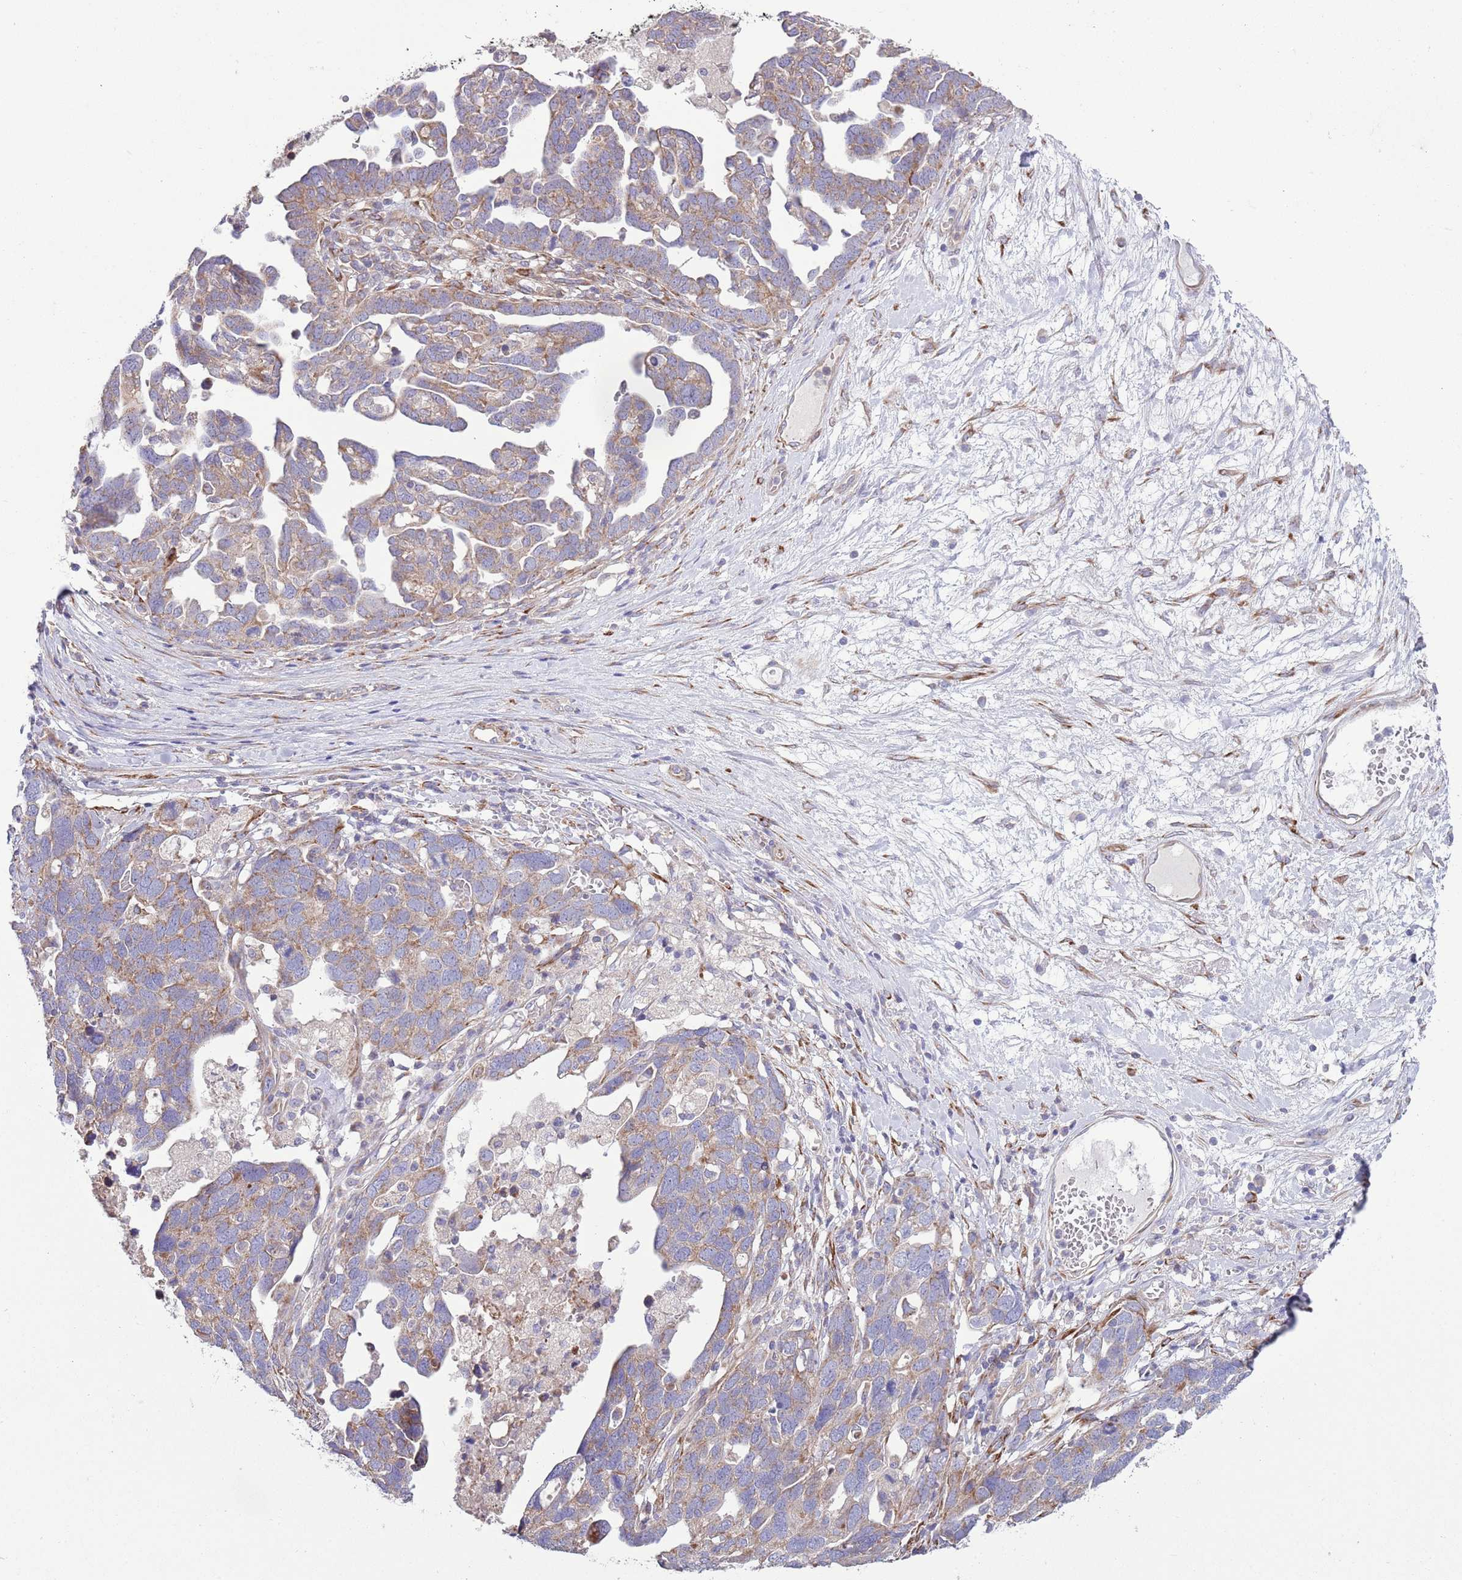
{"staining": {"intensity": "weak", "quantity": ">75%", "location": "cytoplasmic/membranous"}, "tissue": "ovarian cancer", "cell_type": "Tumor cells", "image_type": "cancer", "snomed": [{"axis": "morphology", "description": "Cystadenocarcinoma, serous, NOS"}, {"axis": "topography", "description": "Ovary"}], "caption": "The histopathology image reveals immunohistochemical staining of ovarian cancer (serous cystadenocarcinoma). There is weak cytoplasmic/membranous positivity is seen in approximately >75% of tumor cells.", "gene": "TOMM5", "patient": {"sex": "female", "age": 54}}